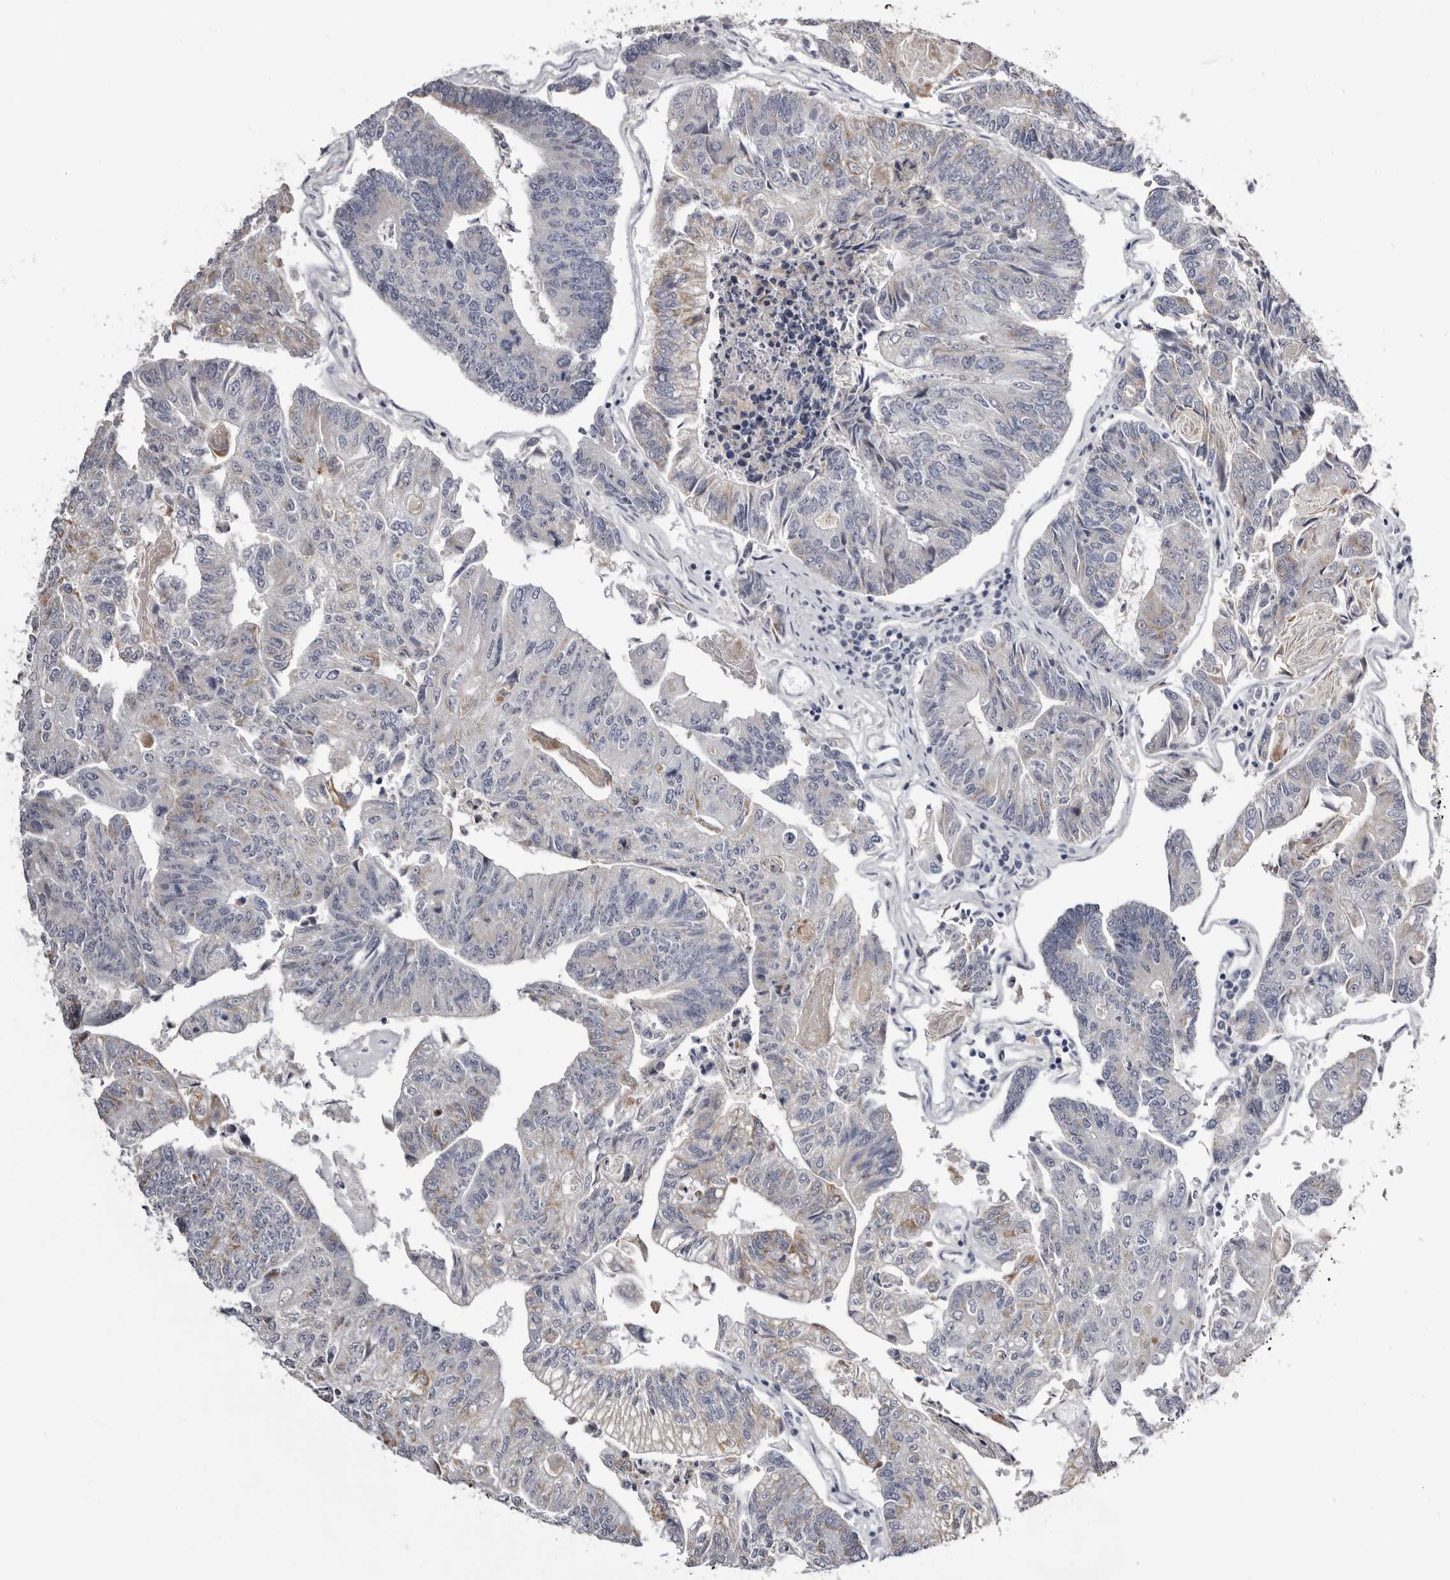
{"staining": {"intensity": "weak", "quantity": "<25%", "location": "cytoplasmic/membranous"}, "tissue": "colorectal cancer", "cell_type": "Tumor cells", "image_type": "cancer", "snomed": [{"axis": "morphology", "description": "Adenocarcinoma, NOS"}, {"axis": "topography", "description": "Colon"}], "caption": "Colorectal cancer (adenocarcinoma) was stained to show a protein in brown. There is no significant staining in tumor cells.", "gene": "CASQ1", "patient": {"sex": "female", "age": 67}}